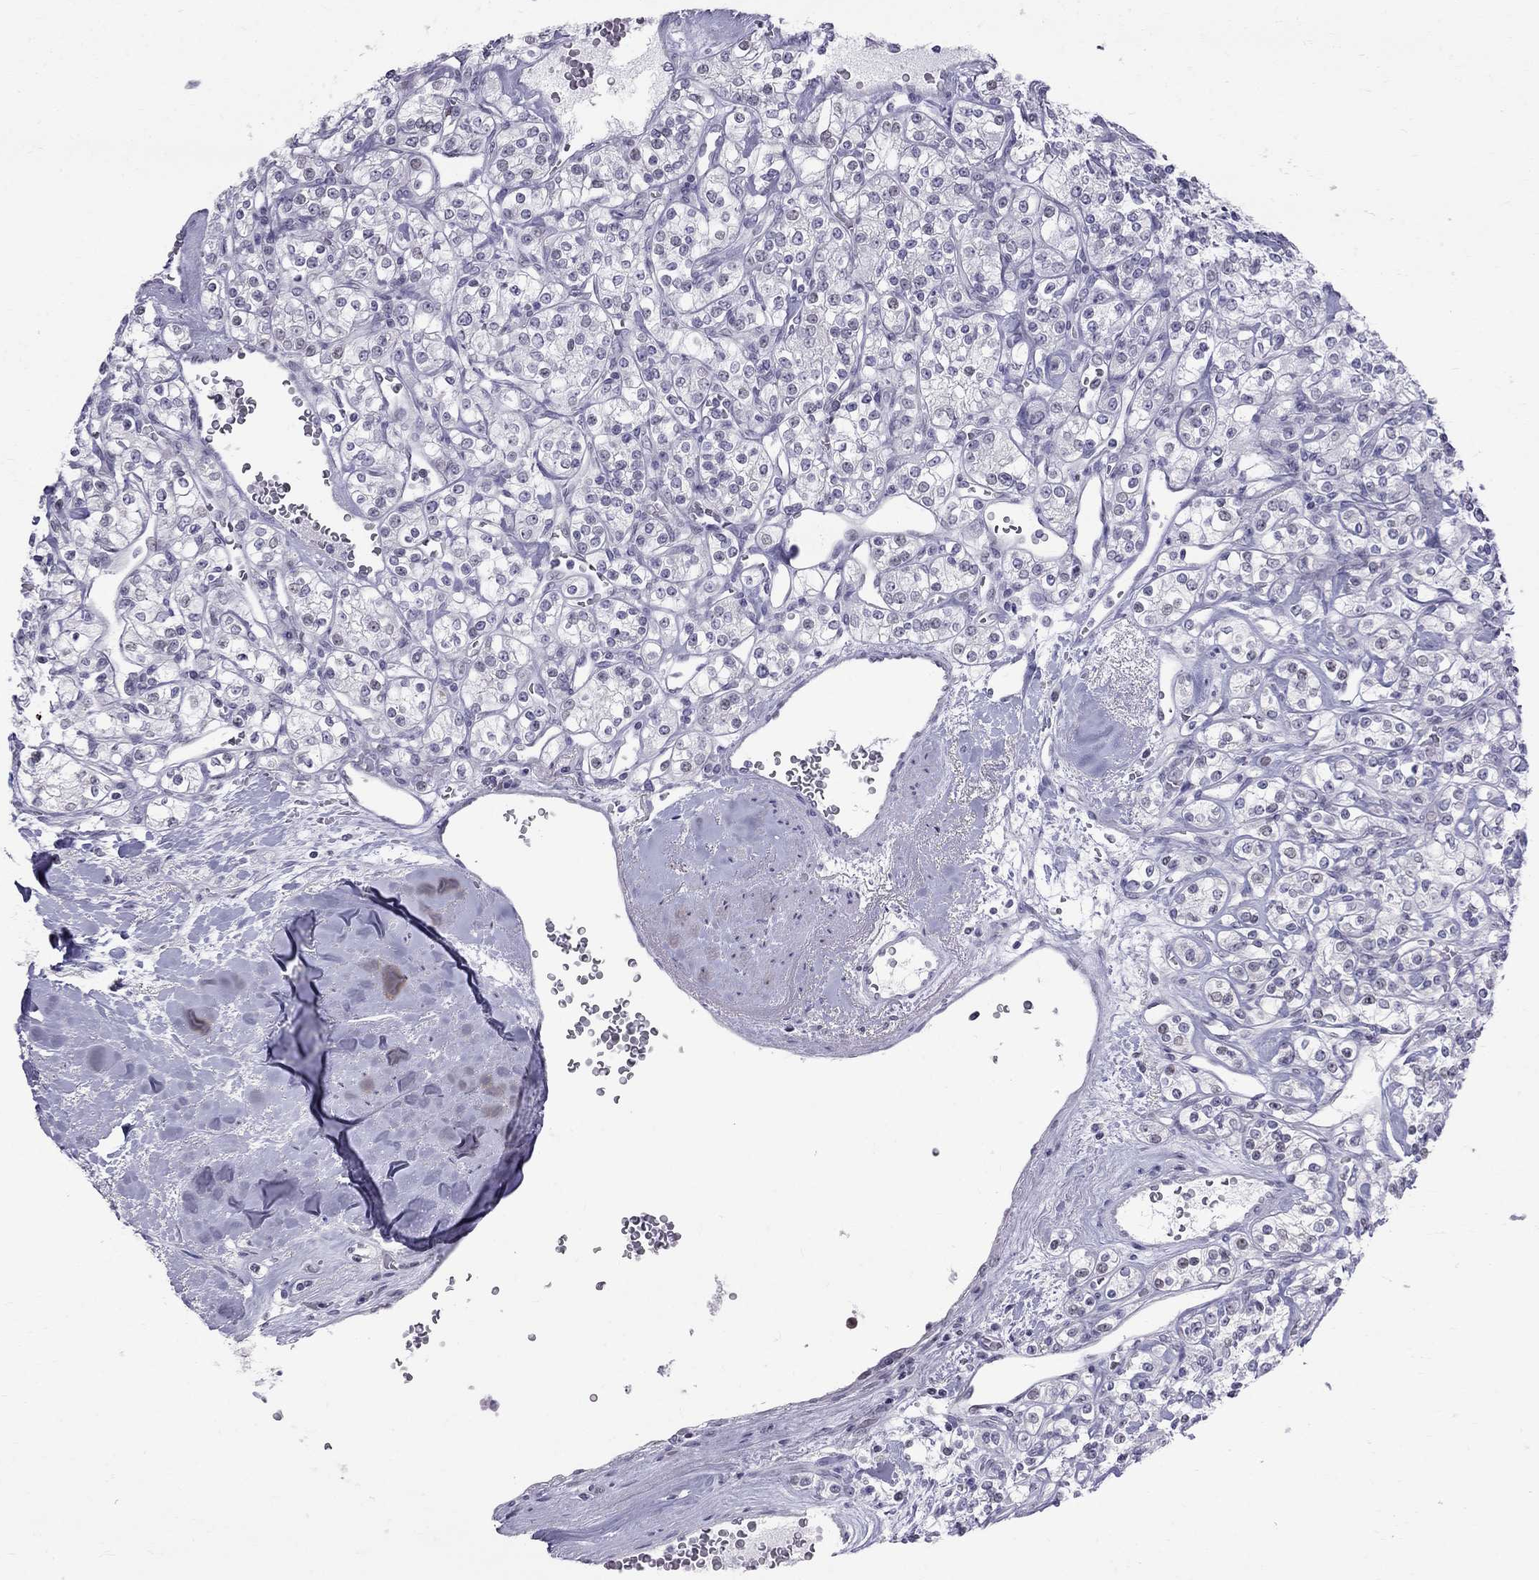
{"staining": {"intensity": "negative", "quantity": "none", "location": "none"}, "tissue": "renal cancer", "cell_type": "Tumor cells", "image_type": "cancer", "snomed": [{"axis": "morphology", "description": "Adenocarcinoma, NOS"}, {"axis": "topography", "description": "Kidney"}], "caption": "The immunohistochemistry (IHC) micrograph has no significant positivity in tumor cells of renal adenocarcinoma tissue.", "gene": "MUC15", "patient": {"sex": "male", "age": 77}}